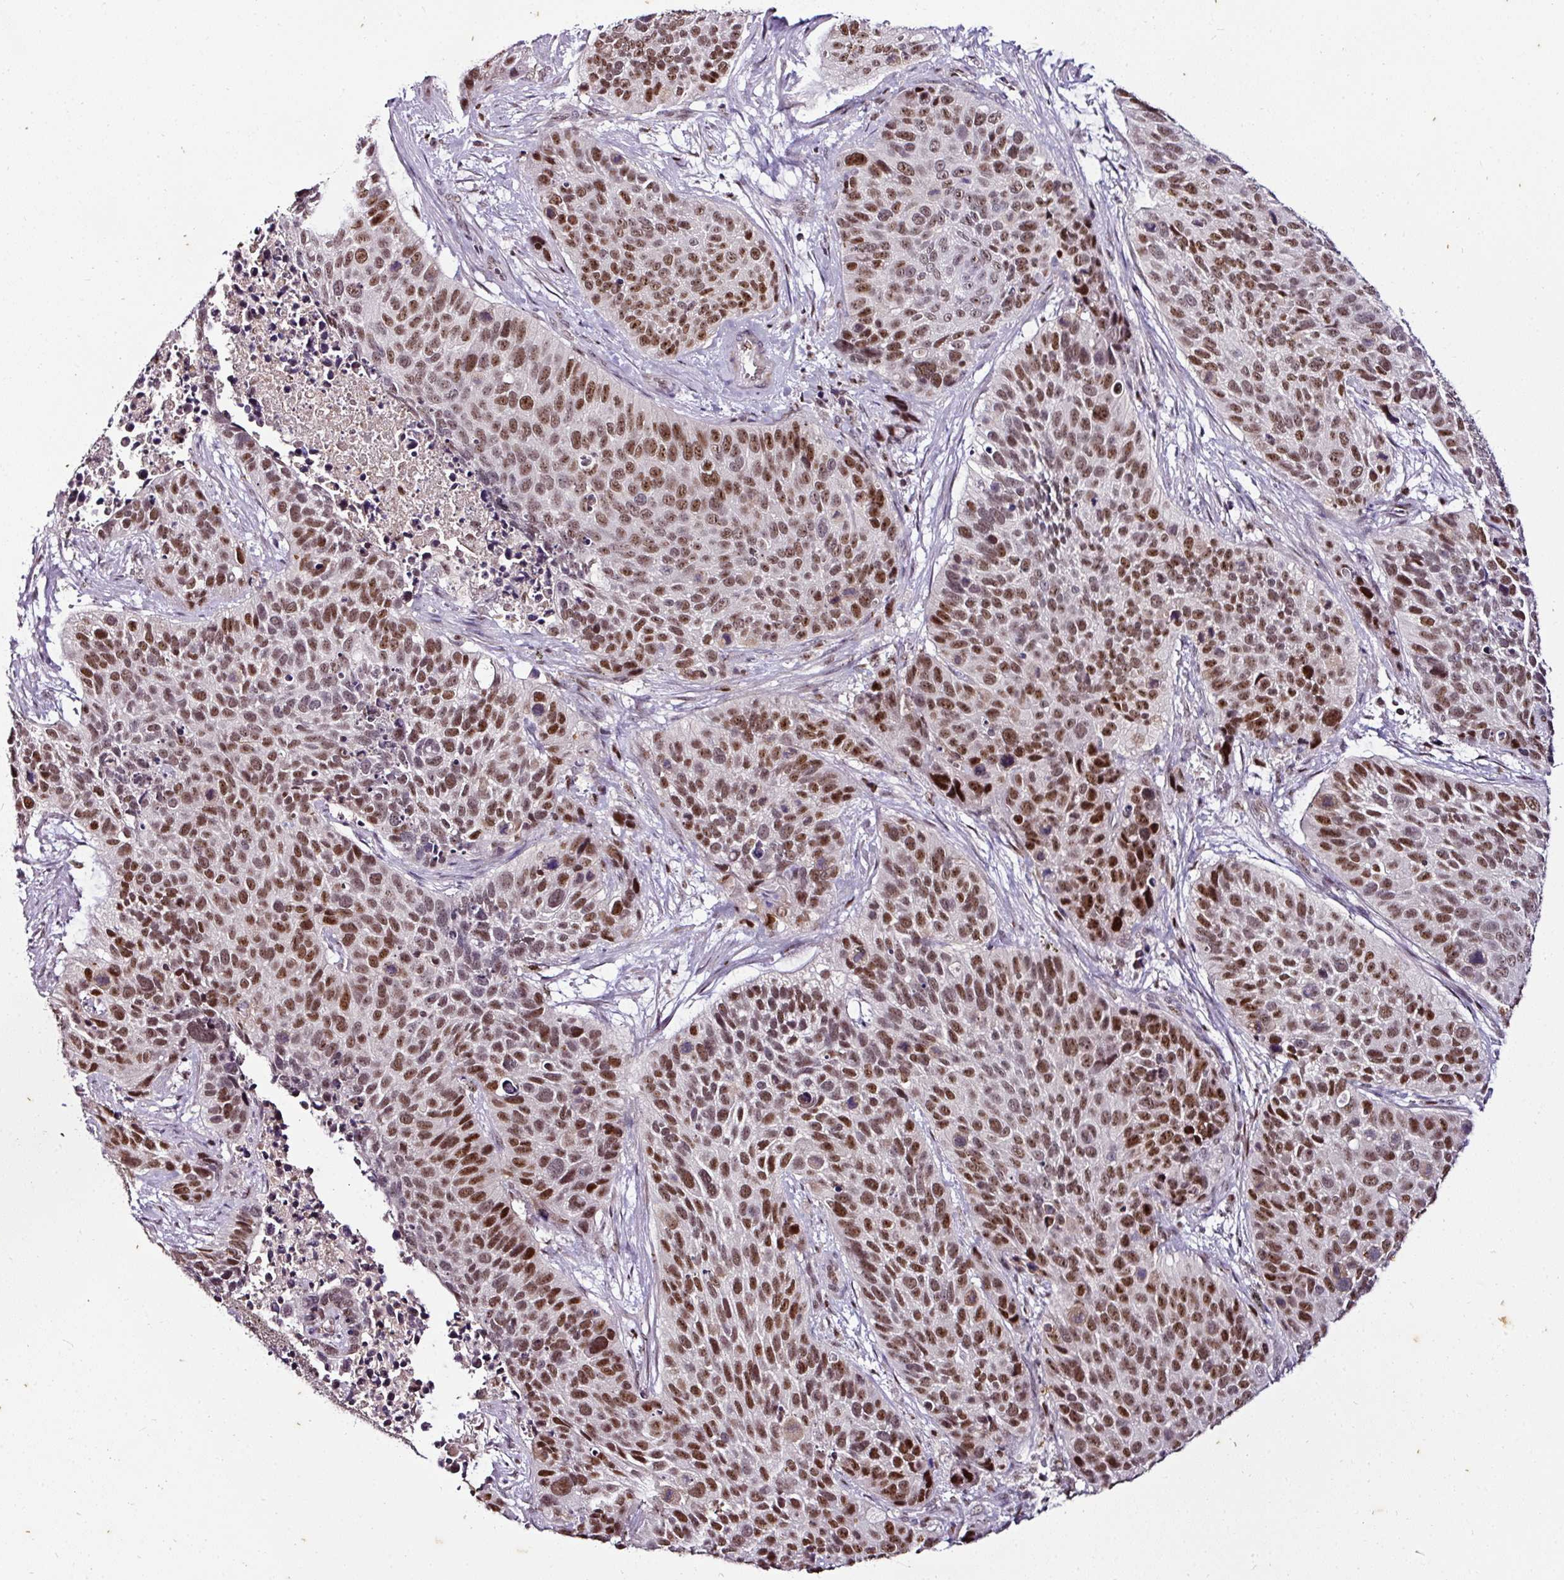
{"staining": {"intensity": "strong", "quantity": ">75%", "location": "nuclear"}, "tissue": "lung cancer", "cell_type": "Tumor cells", "image_type": "cancer", "snomed": [{"axis": "morphology", "description": "Squamous cell carcinoma, NOS"}, {"axis": "topography", "description": "Lung"}], "caption": "A high amount of strong nuclear positivity is present in about >75% of tumor cells in lung squamous cell carcinoma tissue. Using DAB (brown) and hematoxylin (blue) stains, captured at high magnification using brightfield microscopy.", "gene": "KLF16", "patient": {"sex": "male", "age": 62}}